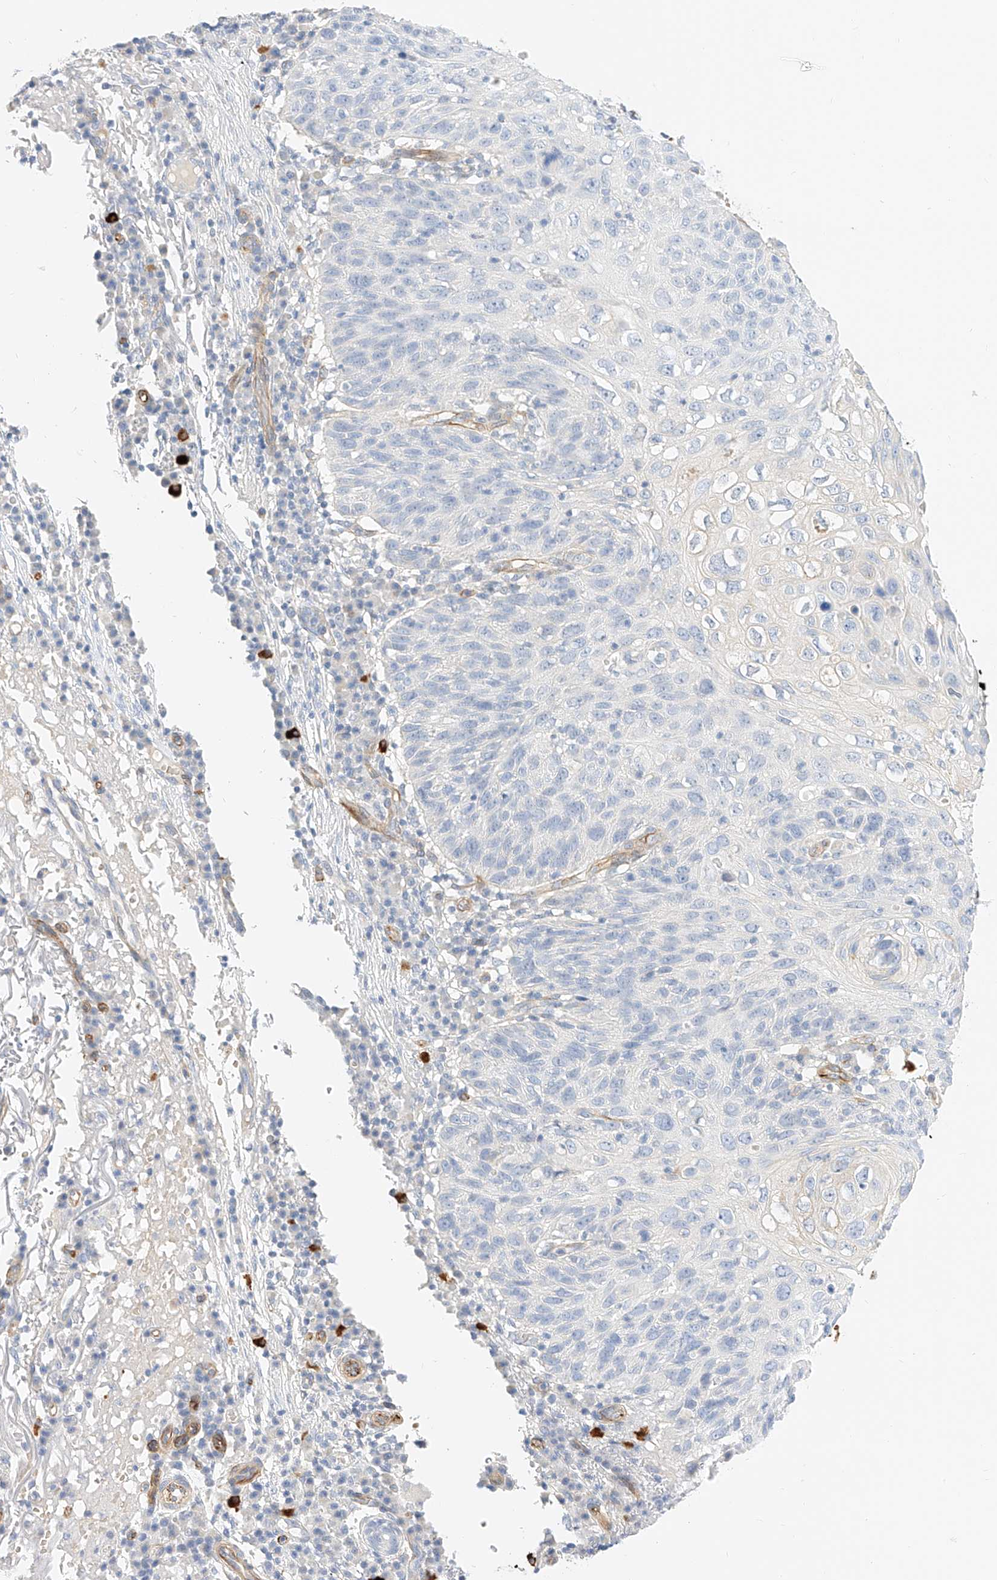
{"staining": {"intensity": "negative", "quantity": "none", "location": "none"}, "tissue": "skin cancer", "cell_type": "Tumor cells", "image_type": "cancer", "snomed": [{"axis": "morphology", "description": "Squamous cell carcinoma, NOS"}, {"axis": "topography", "description": "Skin"}], "caption": "IHC of human skin cancer reveals no positivity in tumor cells.", "gene": "CDCP2", "patient": {"sex": "female", "age": 90}}